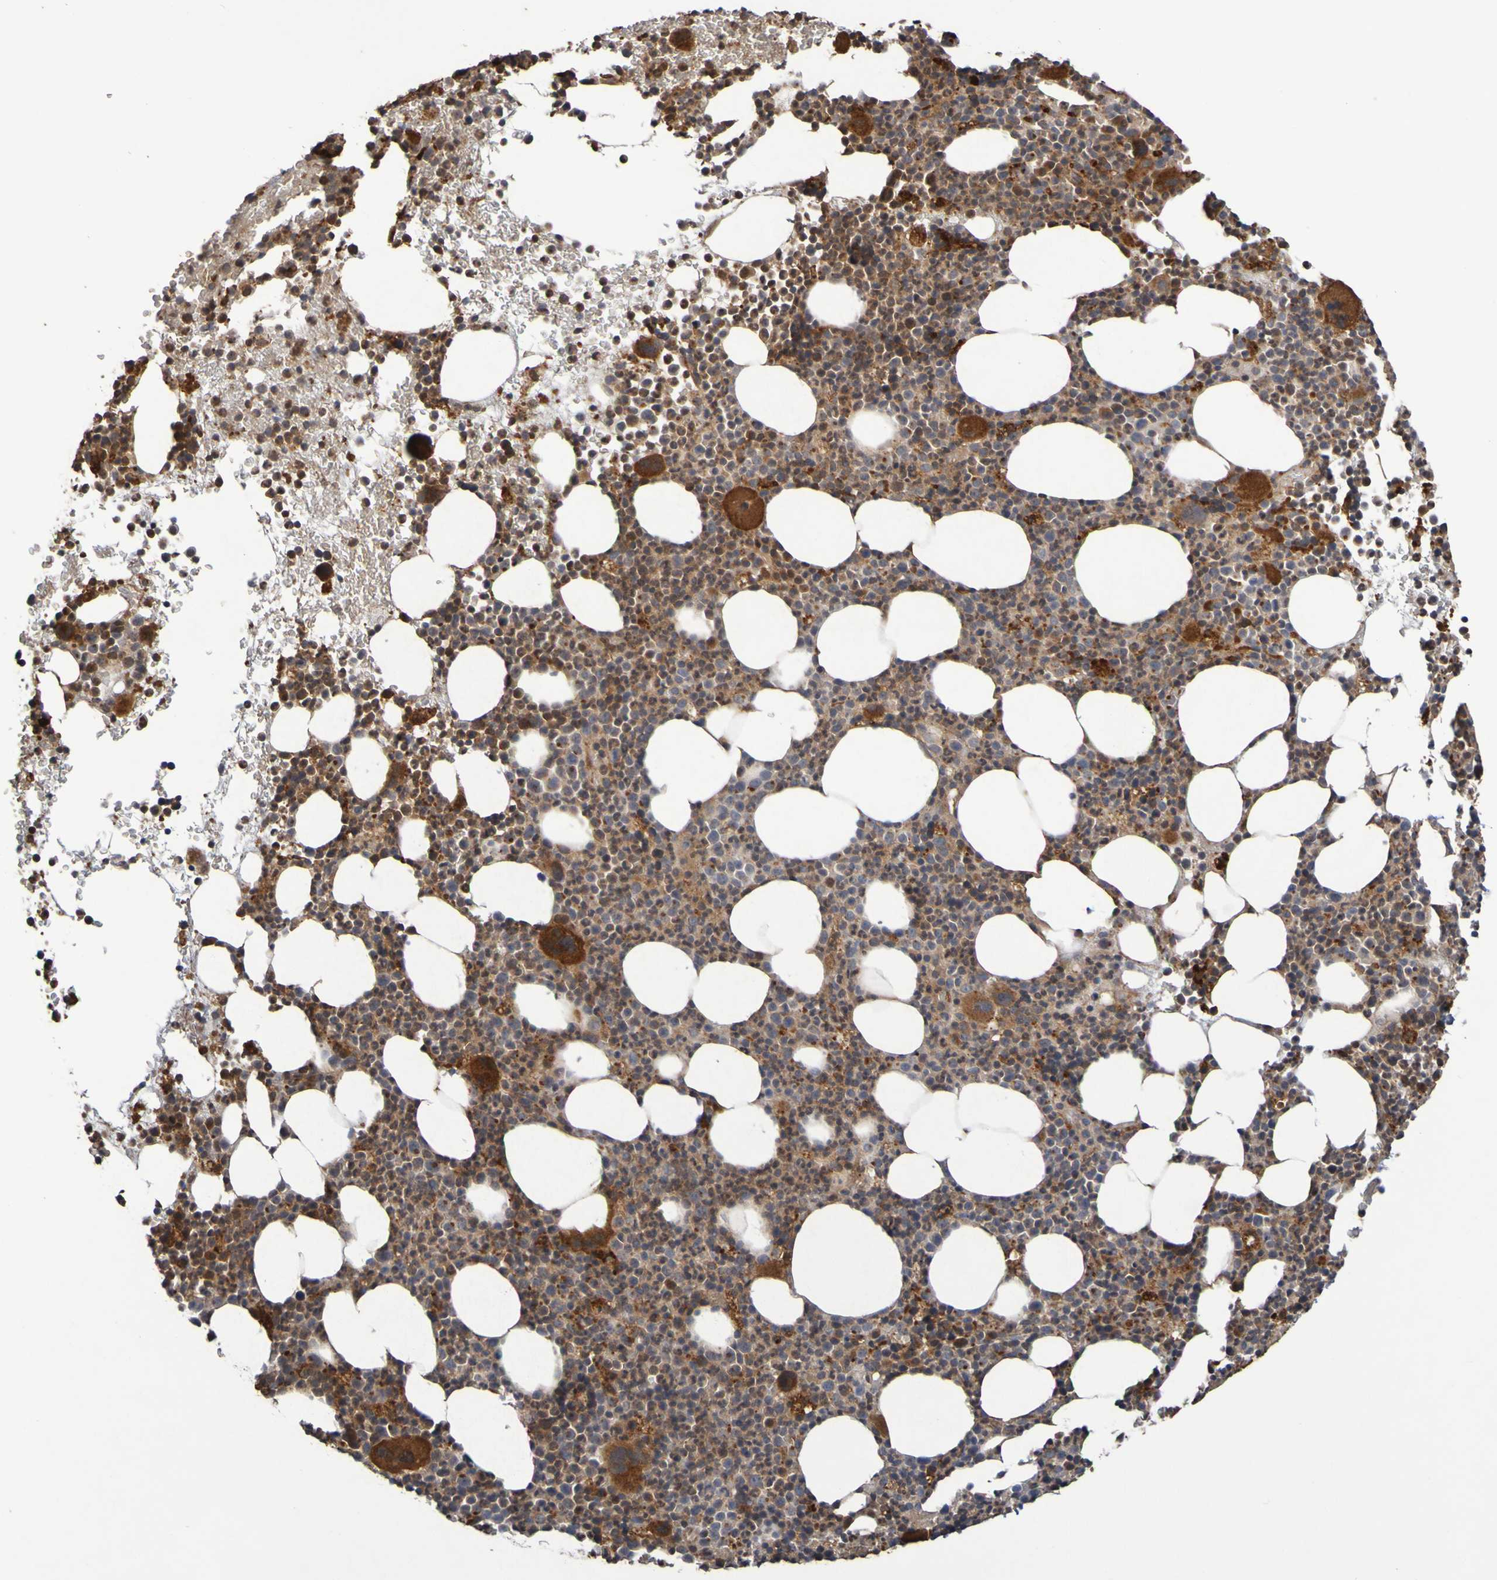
{"staining": {"intensity": "strong", "quantity": ">75%", "location": "cytoplasmic/membranous"}, "tissue": "bone marrow", "cell_type": "Hematopoietic cells", "image_type": "normal", "snomed": [{"axis": "morphology", "description": "Normal tissue, NOS"}, {"axis": "morphology", "description": "Inflammation, NOS"}, {"axis": "topography", "description": "Bone marrow"}], "caption": "This histopathology image shows unremarkable bone marrow stained with IHC to label a protein in brown. The cytoplasmic/membranous of hematopoietic cells show strong positivity for the protein. Nuclei are counter-stained blue.", "gene": "UCN", "patient": {"sex": "male", "age": 73}}